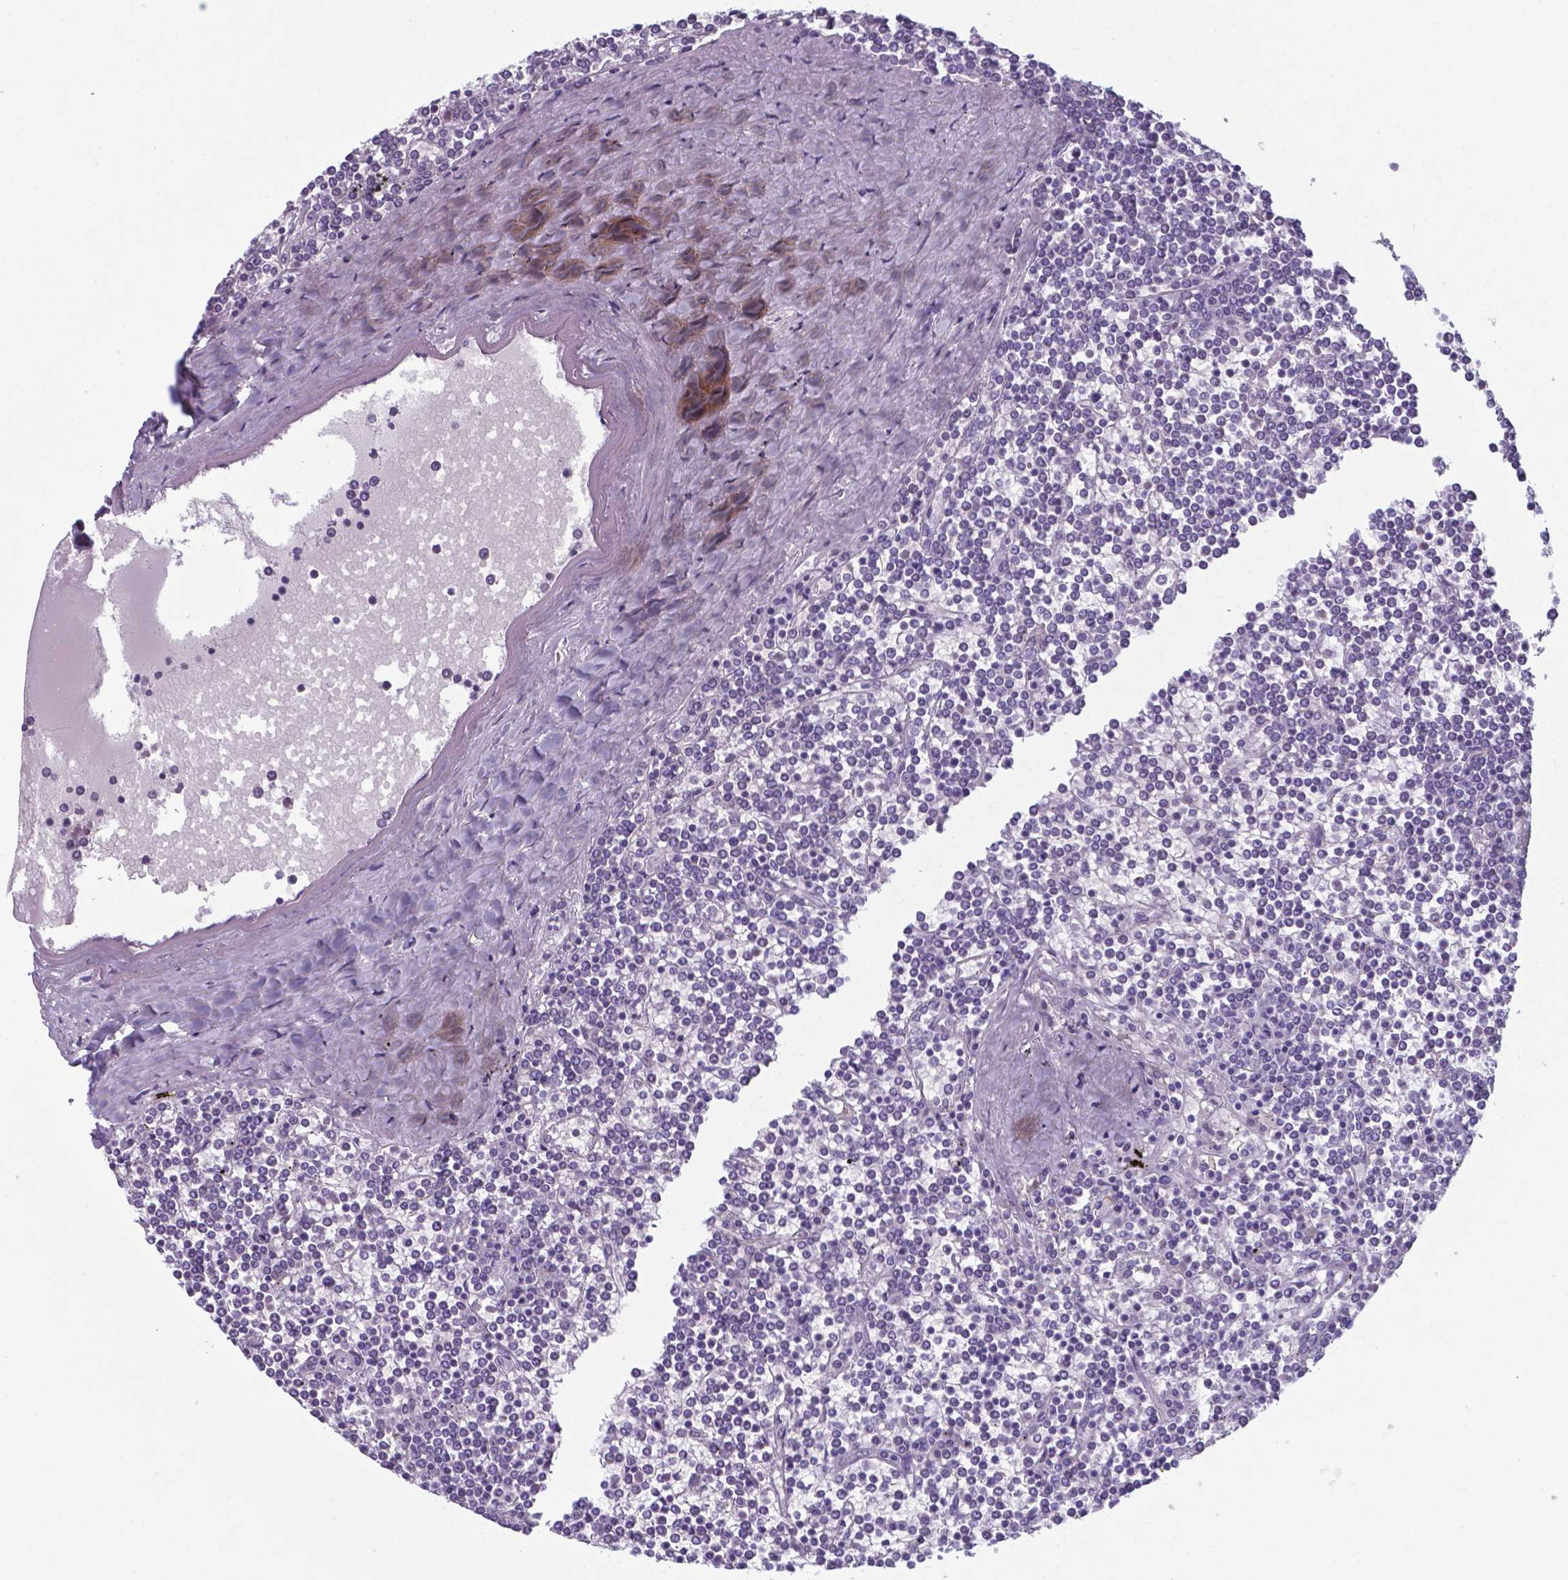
{"staining": {"intensity": "negative", "quantity": "none", "location": "none"}, "tissue": "lymphoma", "cell_type": "Tumor cells", "image_type": "cancer", "snomed": [{"axis": "morphology", "description": "Malignant lymphoma, non-Hodgkin's type, Low grade"}, {"axis": "topography", "description": "Spleen"}], "caption": "Tumor cells show no significant expression in malignant lymphoma, non-Hodgkin's type (low-grade). The staining is performed using DAB (3,3'-diaminobenzidine) brown chromogen with nuclei counter-stained in using hematoxylin.", "gene": "AP5B1", "patient": {"sex": "female", "age": 19}}